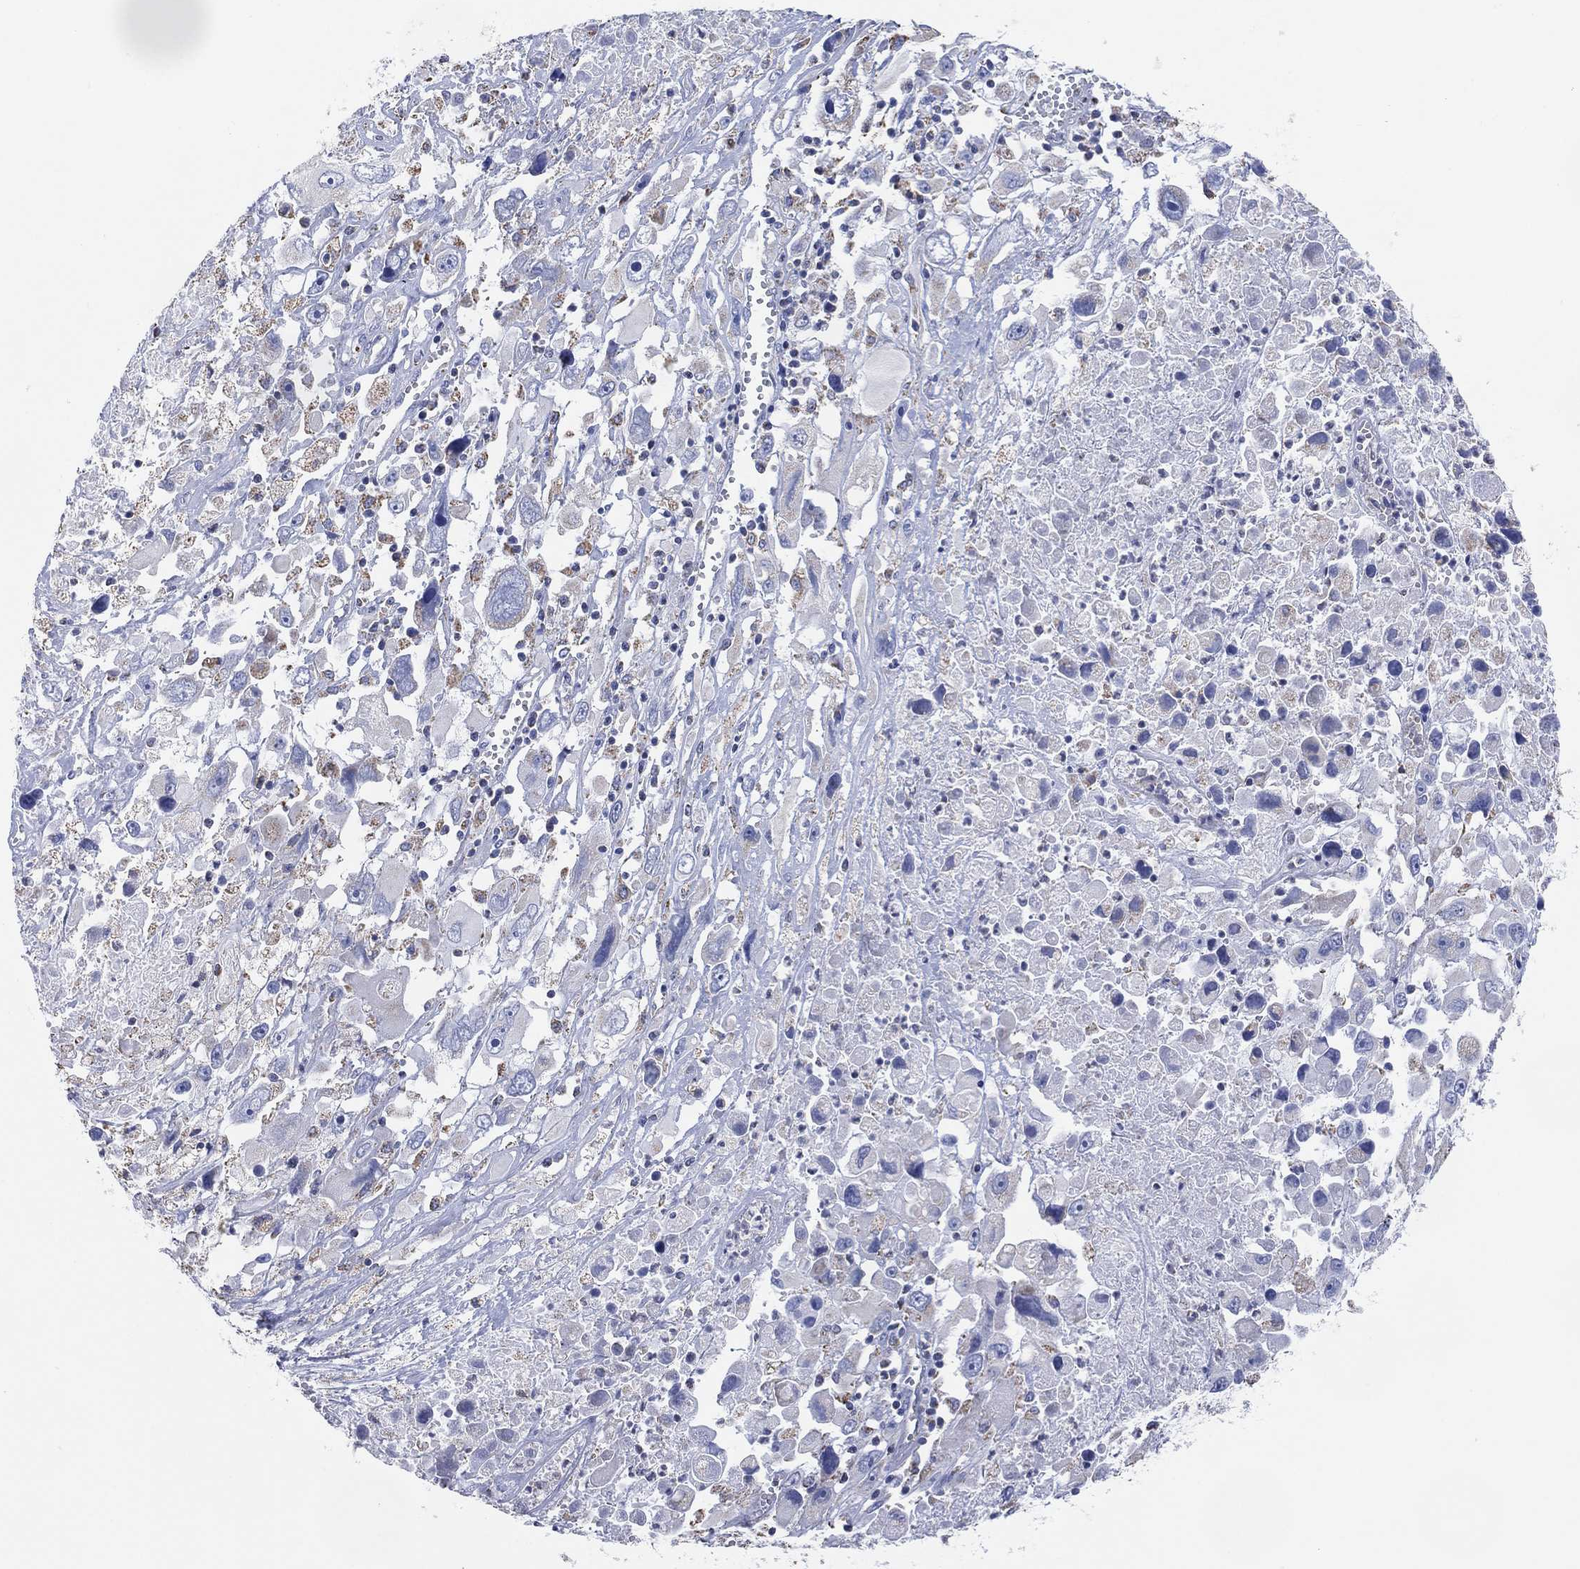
{"staining": {"intensity": "negative", "quantity": "none", "location": "none"}, "tissue": "melanoma", "cell_type": "Tumor cells", "image_type": "cancer", "snomed": [{"axis": "morphology", "description": "Malignant melanoma, Metastatic site"}, {"axis": "topography", "description": "Soft tissue"}], "caption": "Melanoma stained for a protein using immunohistochemistry (IHC) demonstrates no positivity tumor cells.", "gene": "CFTR", "patient": {"sex": "male", "age": 50}}